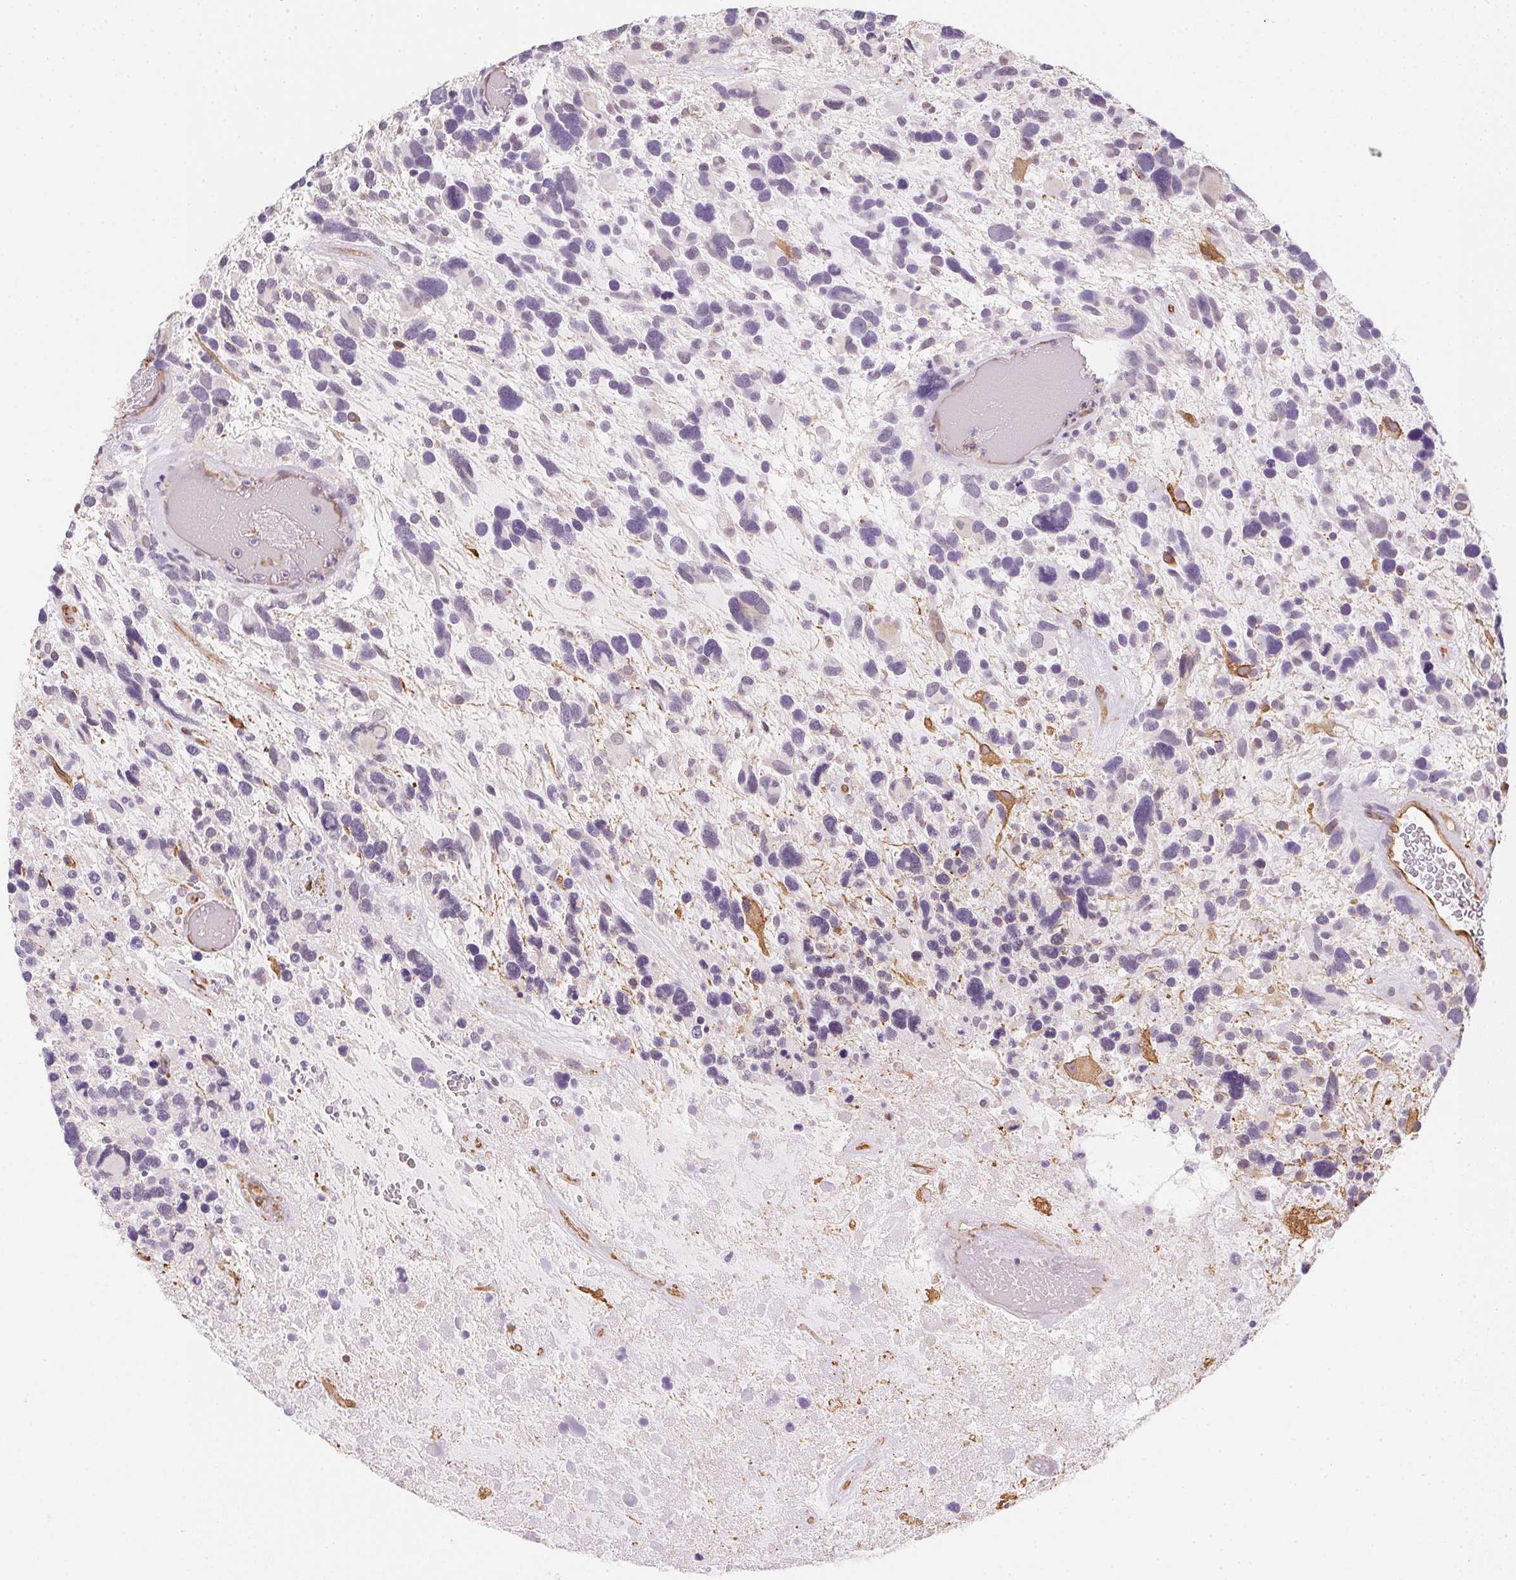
{"staining": {"intensity": "negative", "quantity": "none", "location": "none"}, "tissue": "glioma", "cell_type": "Tumor cells", "image_type": "cancer", "snomed": [{"axis": "morphology", "description": "Glioma, malignant, High grade"}, {"axis": "topography", "description": "Brain"}], "caption": "Tumor cells are negative for protein expression in human glioma.", "gene": "RSBN1", "patient": {"sex": "male", "age": 49}}